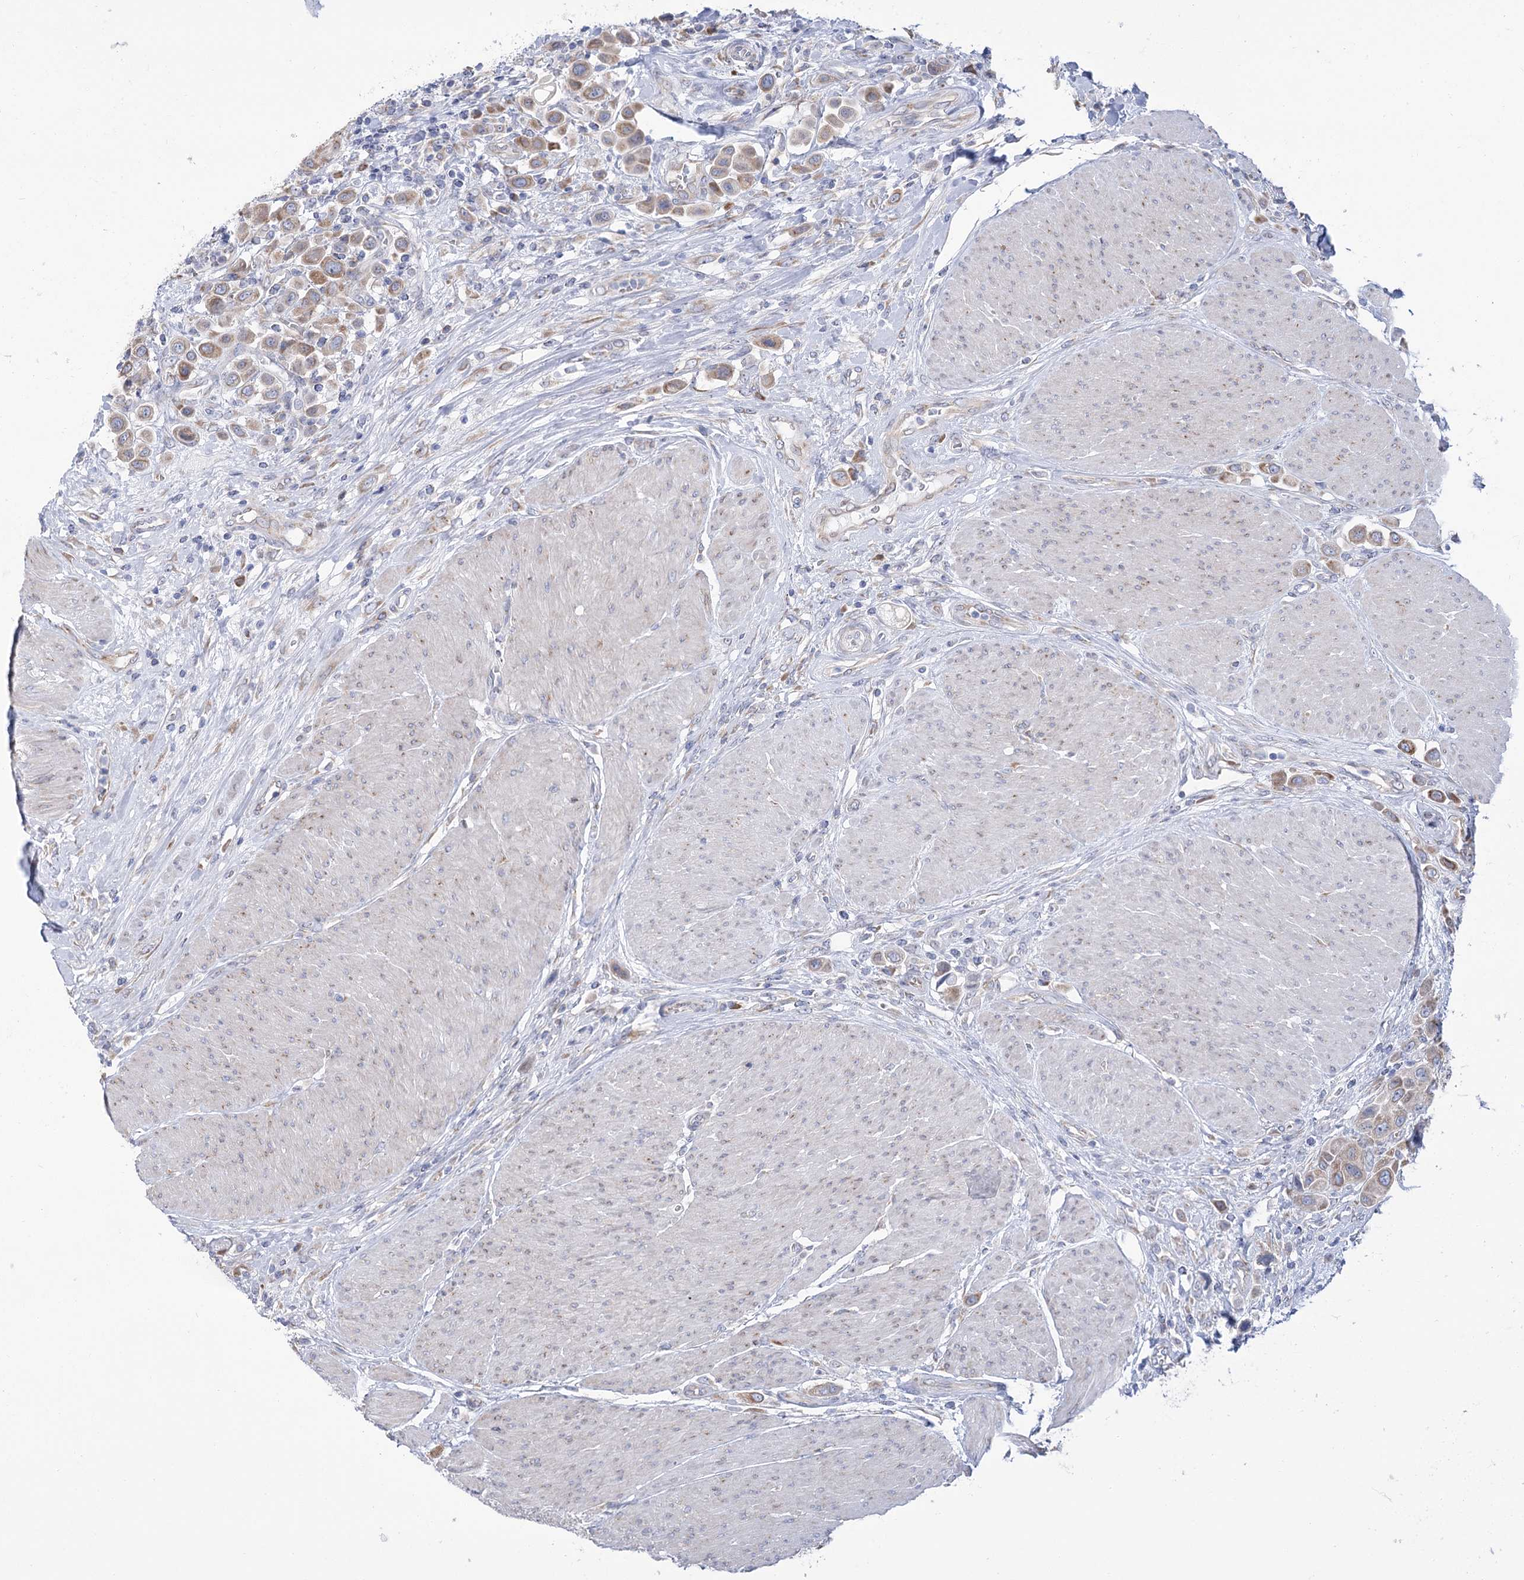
{"staining": {"intensity": "moderate", "quantity": ">75%", "location": "cytoplasmic/membranous"}, "tissue": "urothelial cancer", "cell_type": "Tumor cells", "image_type": "cancer", "snomed": [{"axis": "morphology", "description": "Urothelial carcinoma, High grade"}, {"axis": "topography", "description": "Urinary bladder"}], "caption": "An IHC histopathology image of tumor tissue is shown. Protein staining in brown labels moderate cytoplasmic/membranous positivity in urothelial cancer within tumor cells. (DAB IHC with brightfield microscopy, high magnification).", "gene": "STT3B", "patient": {"sex": "male", "age": 50}}